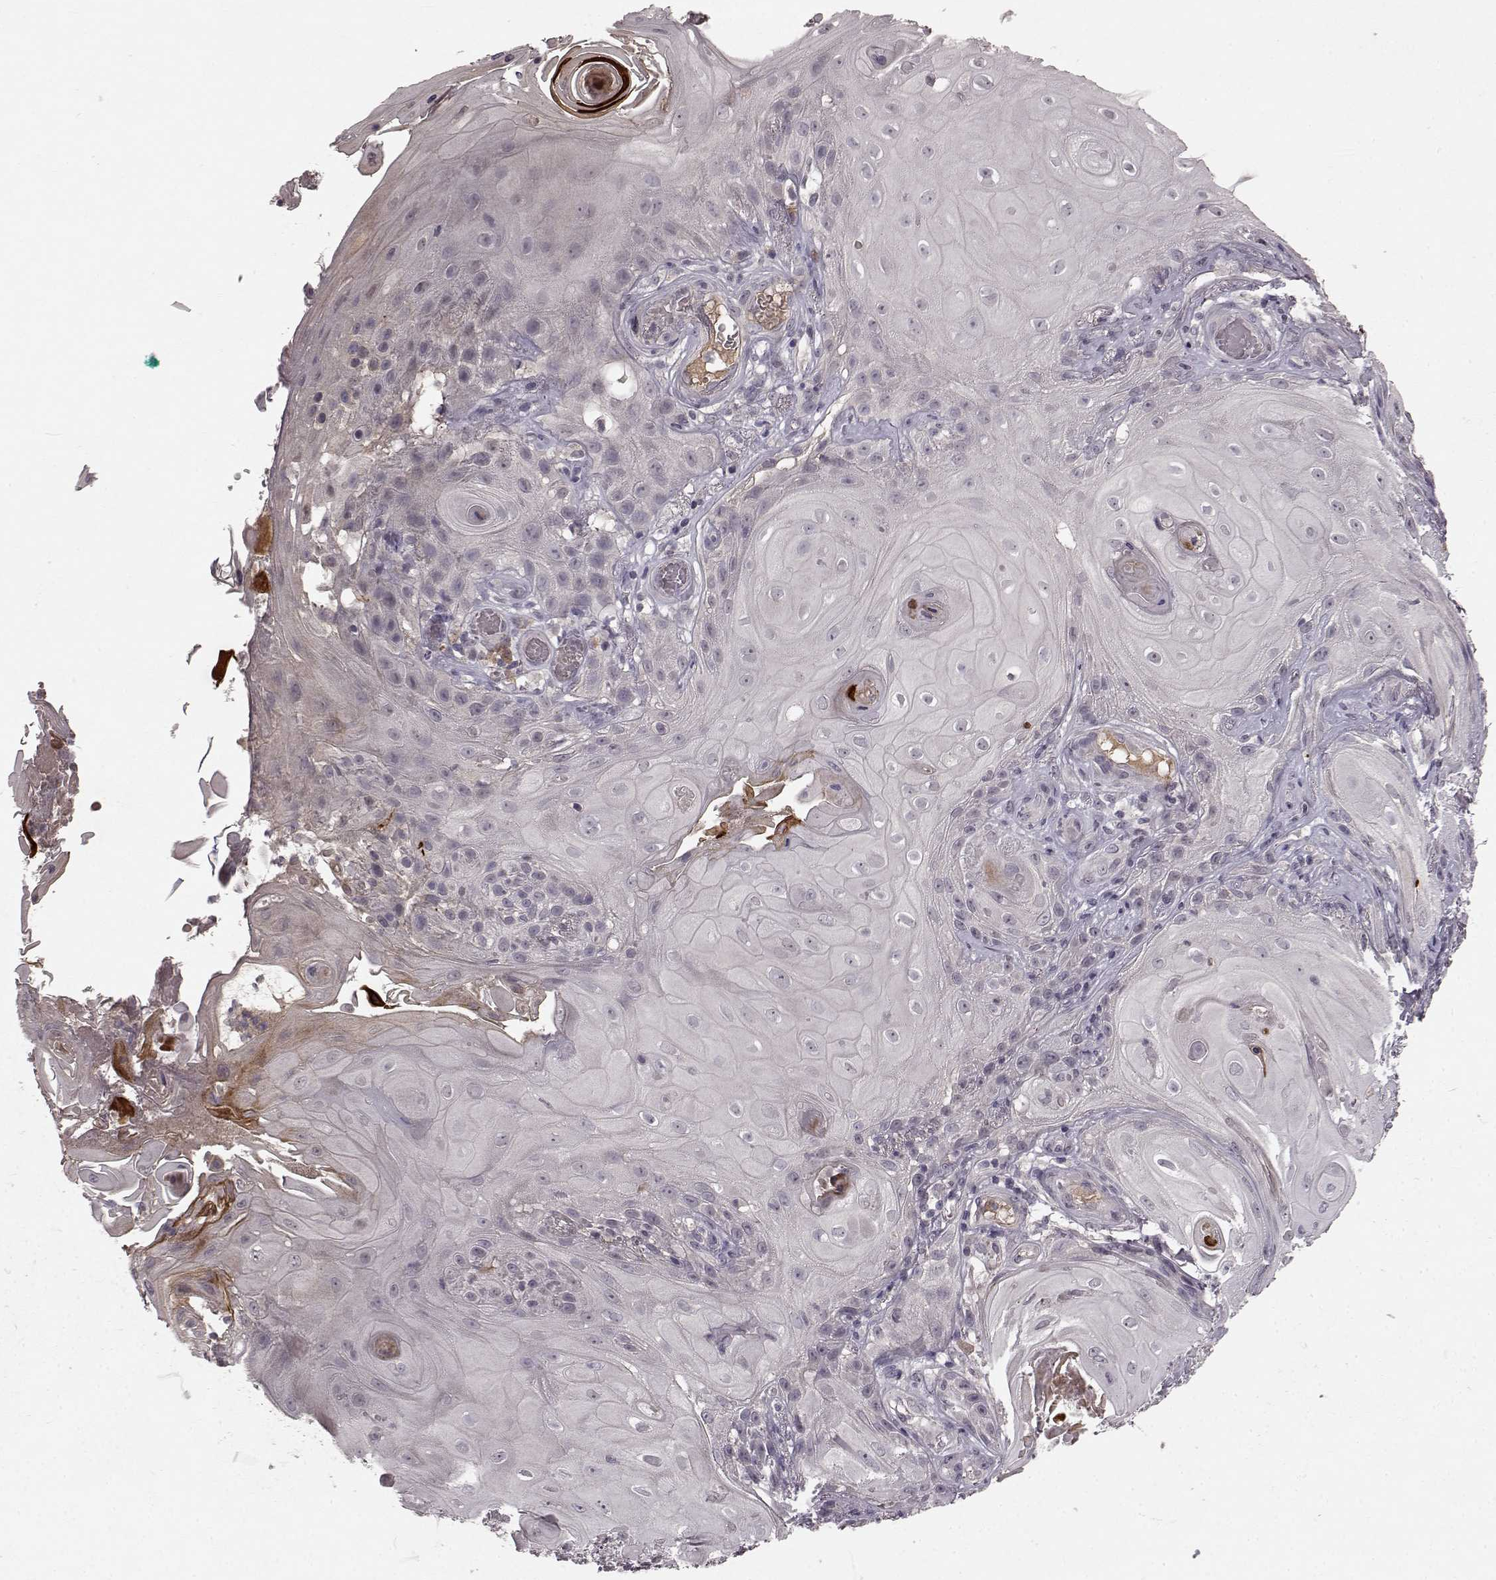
{"staining": {"intensity": "negative", "quantity": "none", "location": "none"}, "tissue": "skin cancer", "cell_type": "Tumor cells", "image_type": "cancer", "snomed": [{"axis": "morphology", "description": "Squamous cell carcinoma, NOS"}, {"axis": "topography", "description": "Skin"}], "caption": "Image shows no significant protein expression in tumor cells of skin cancer.", "gene": "SLC22A18", "patient": {"sex": "male", "age": 62}}